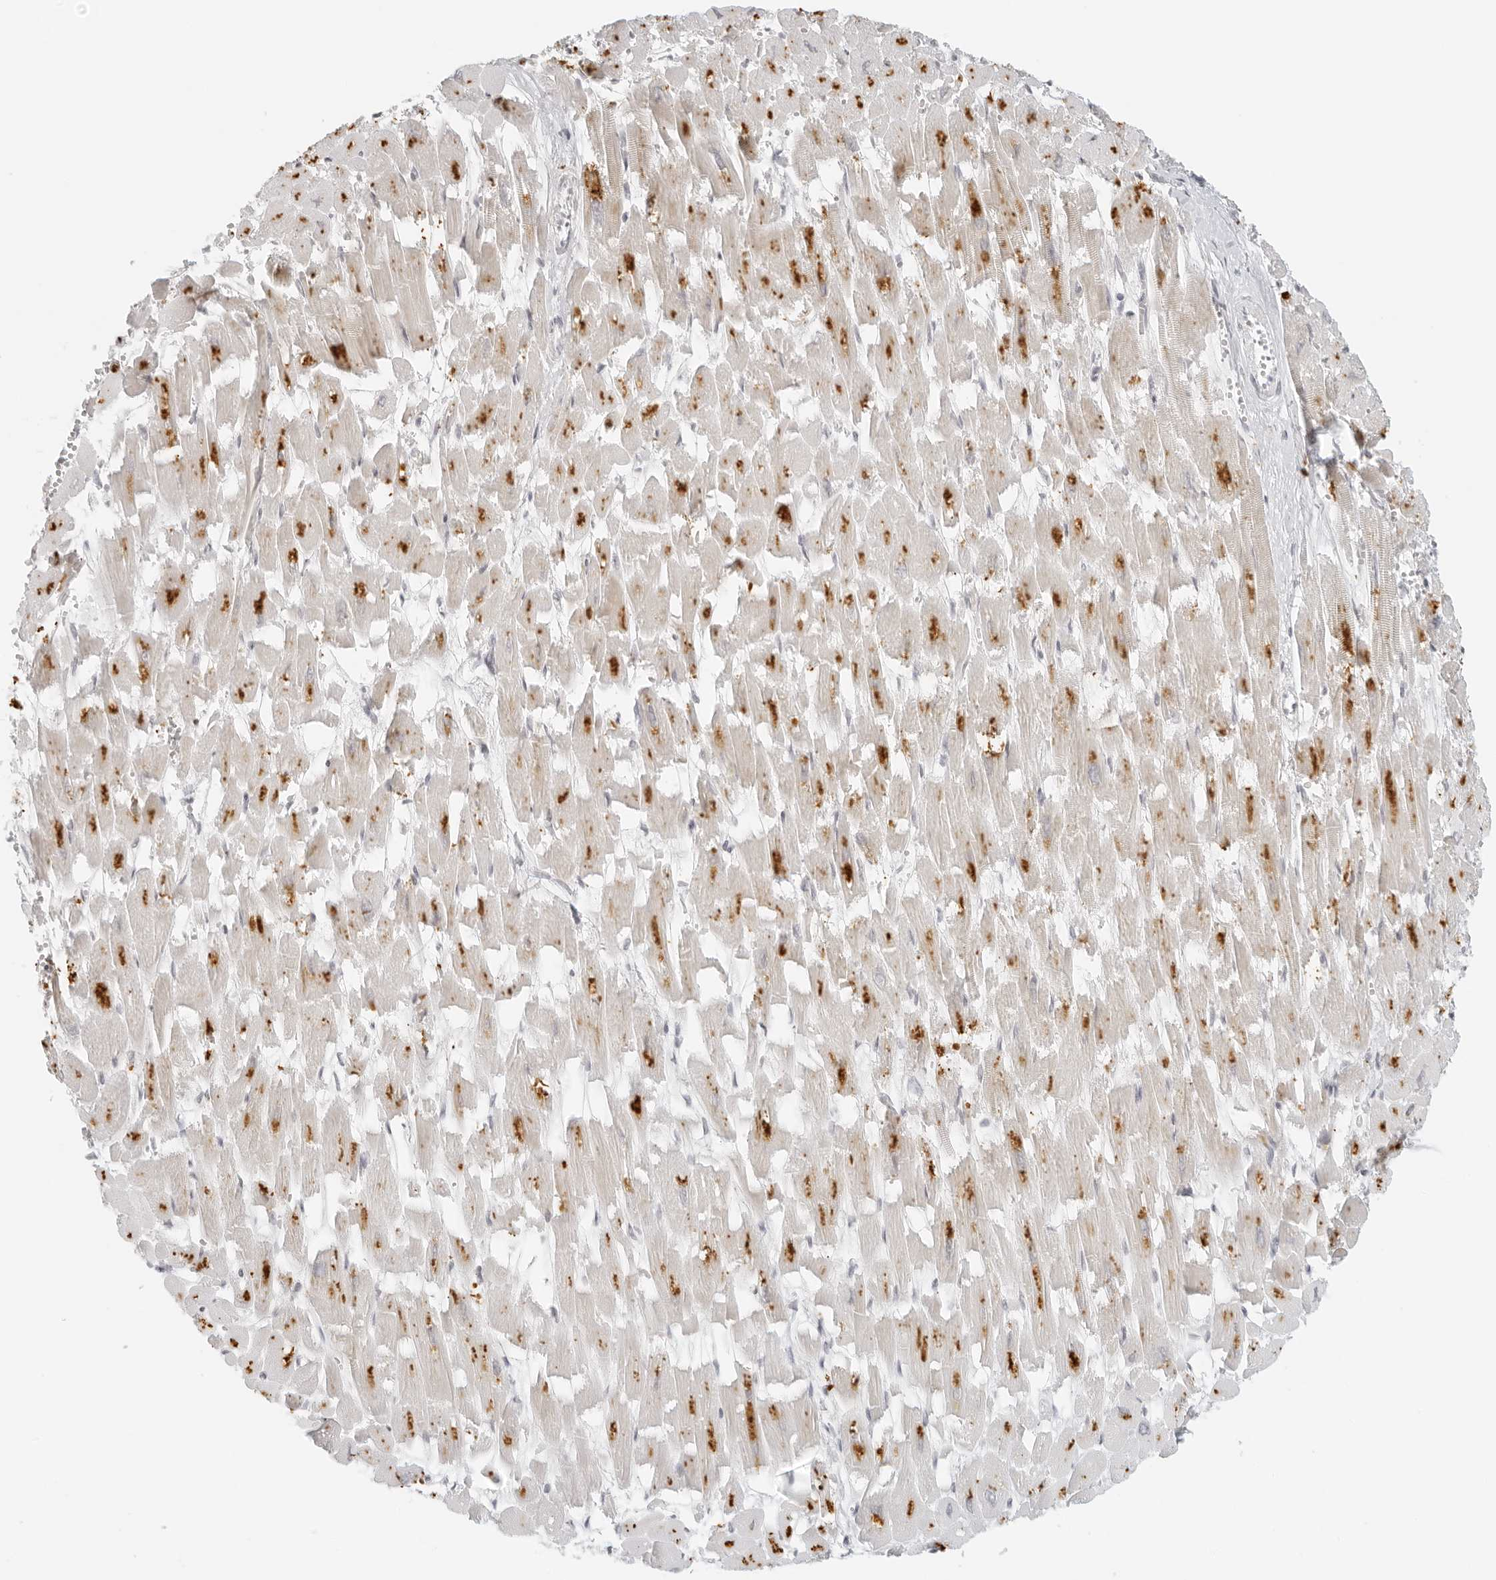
{"staining": {"intensity": "negative", "quantity": "none", "location": "none"}, "tissue": "heart muscle", "cell_type": "Cardiomyocytes", "image_type": "normal", "snomed": [{"axis": "morphology", "description": "Normal tissue, NOS"}, {"axis": "topography", "description": "Heart"}], "caption": "This is an immunohistochemistry histopathology image of unremarkable human heart muscle. There is no positivity in cardiomyocytes.", "gene": "ZNF678", "patient": {"sex": "male", "age": 54}}